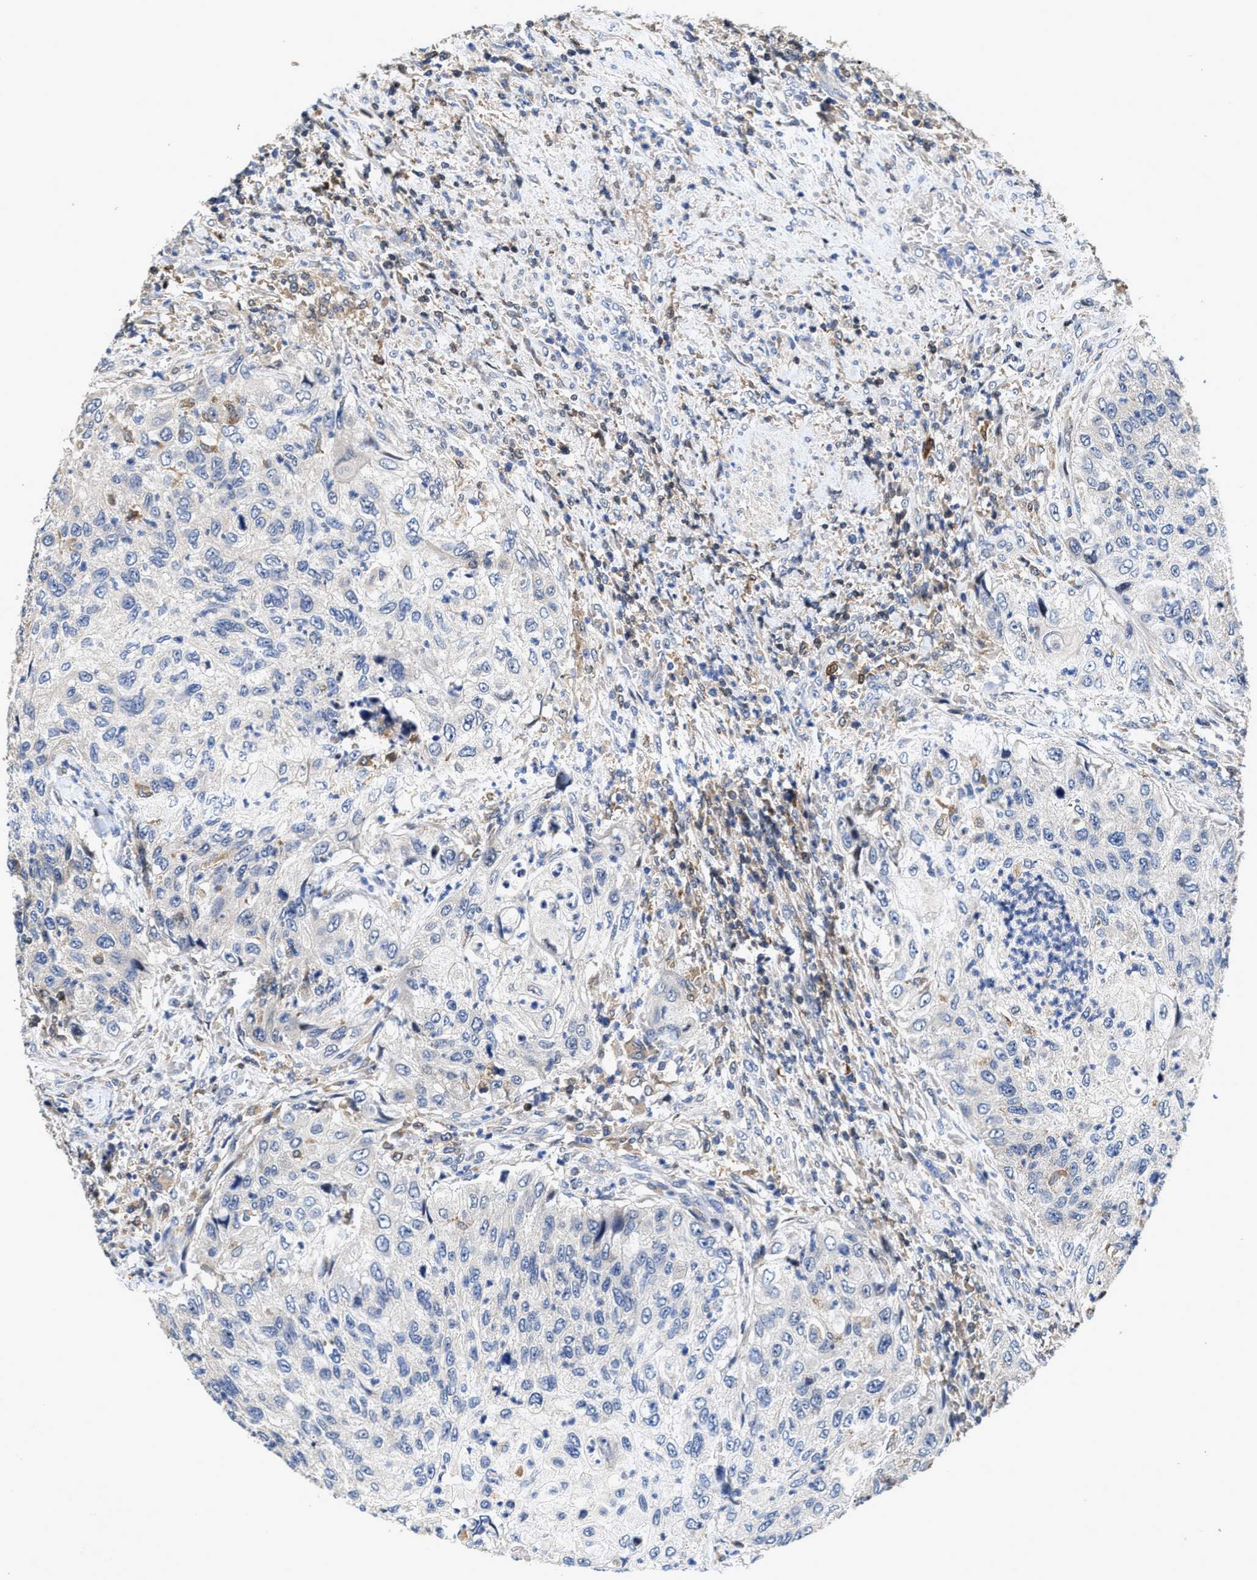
{"staining": {"intensity": "negative", "quantity": "none", "location": "none"}, "tissue": "urothelial cancer", "cell_type": "Tumor cells", "image_type": "cancer", "snomed": [{"axis": "morphology", "description": "Urothelial carcinoma, High grade"}, {"axis": "topography", "description": "Urinary bladder"}], "caption": "This is an immunohistochemistry (IHC) micrograph of human urothelial carcinoma (high-grade). There is no staining in tumor cells.", "gene": "RGS10", "patient": {"sex": "female", "age": 60}}